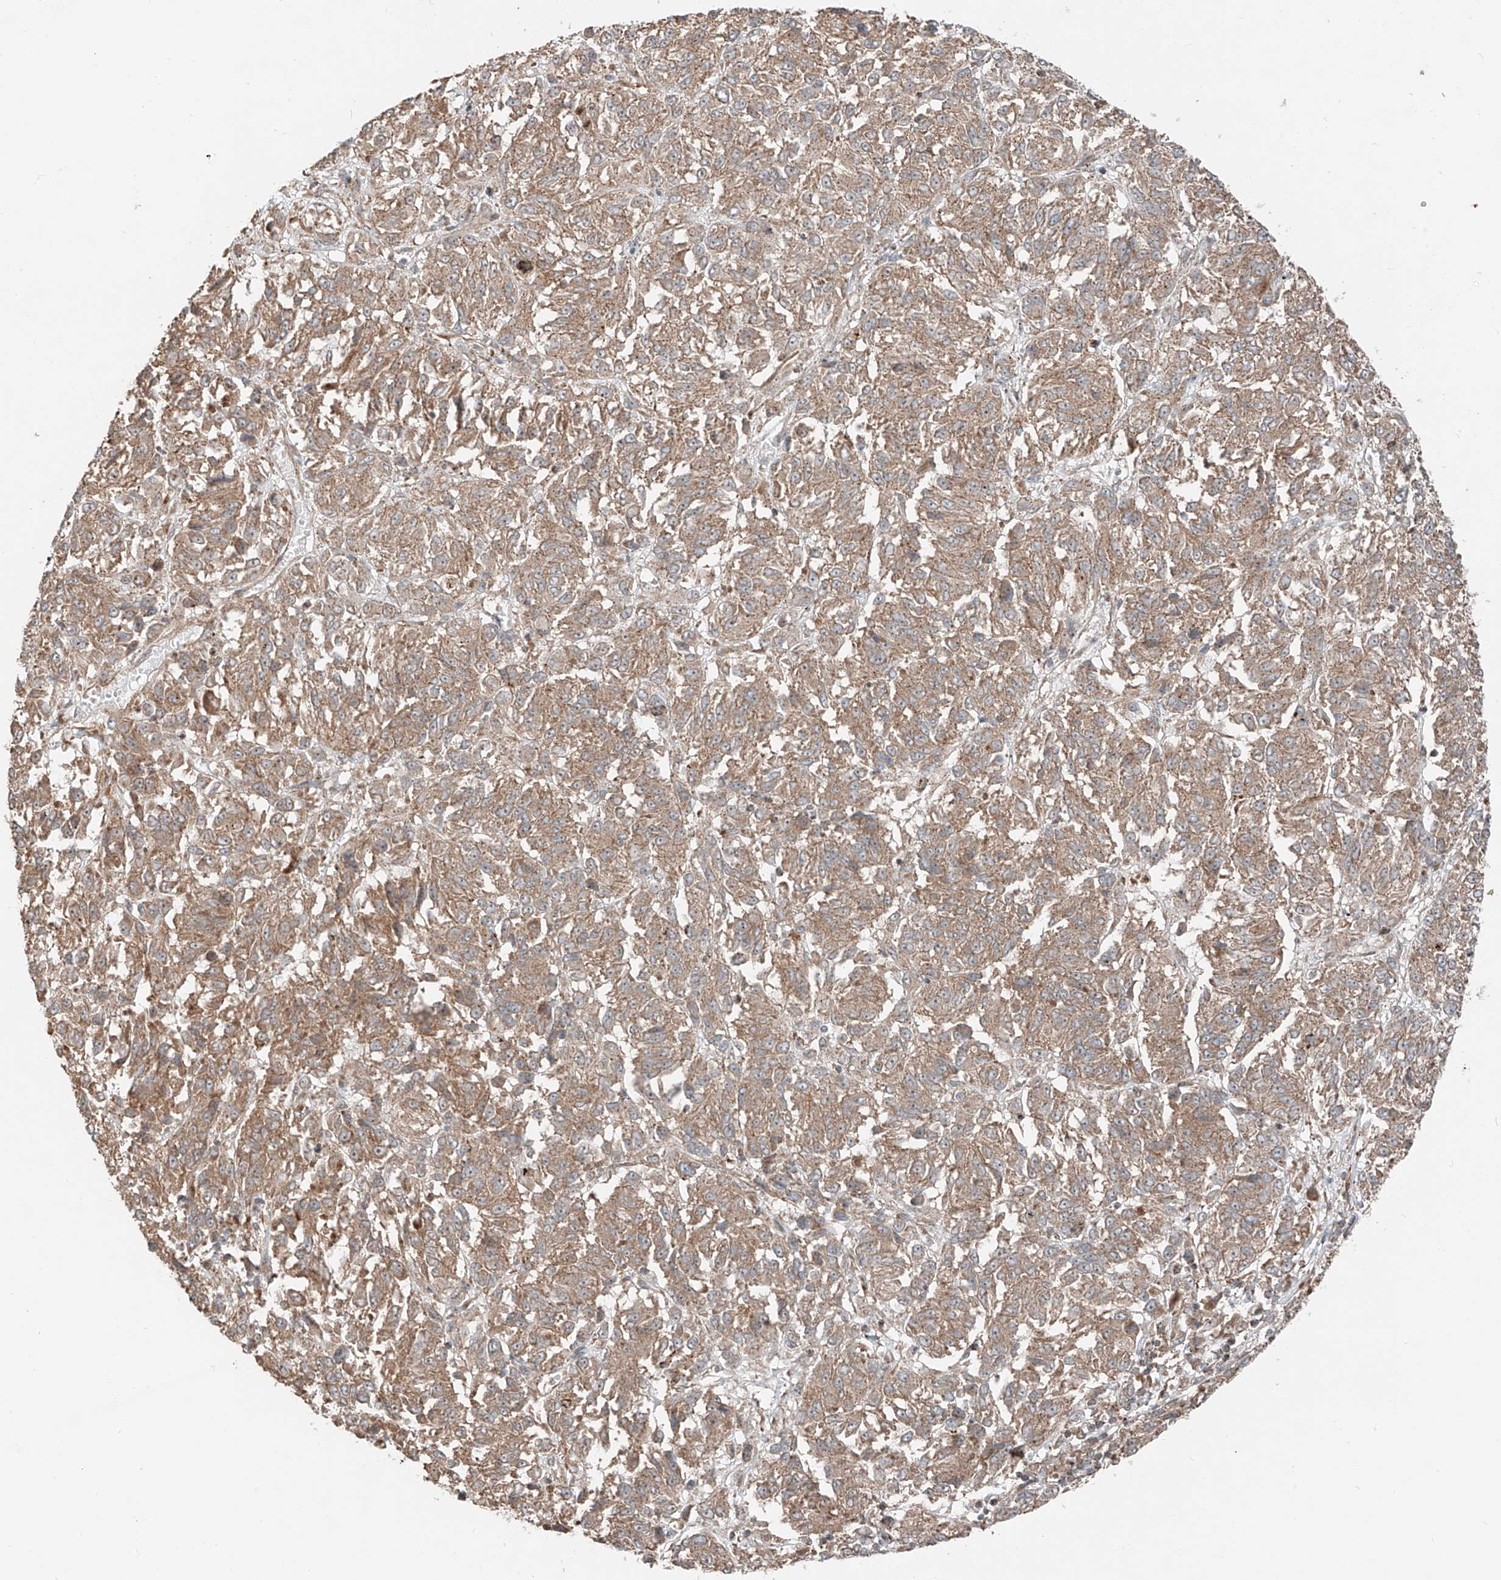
{"staining": {"intensity": "moderate", "quantity": ">75%", "location": "cytoplasmic/membranous"}, "tissue": "melanoma", "cell_type": "Tumor cells", "image_type": "cancer", "snomed": [{"axis": "morphology", "description": "Malignant melanoma, Metastatic site"}, {"axis": "topography", "description": "Lung"}], "caption": "Melanoma tissue demonstrates moderate cytoplasmic/membranous positivity in about >75% of tumor cells, visualized by immunohistochemistry. Using DAB (3,3'-diaminobenzidine) (brown) and hematoxylin (blue) stains, captured at high magnification using brightfield microscopy.", "gene": "CEP162", "patient": {"sex": "male", "age": 64}}